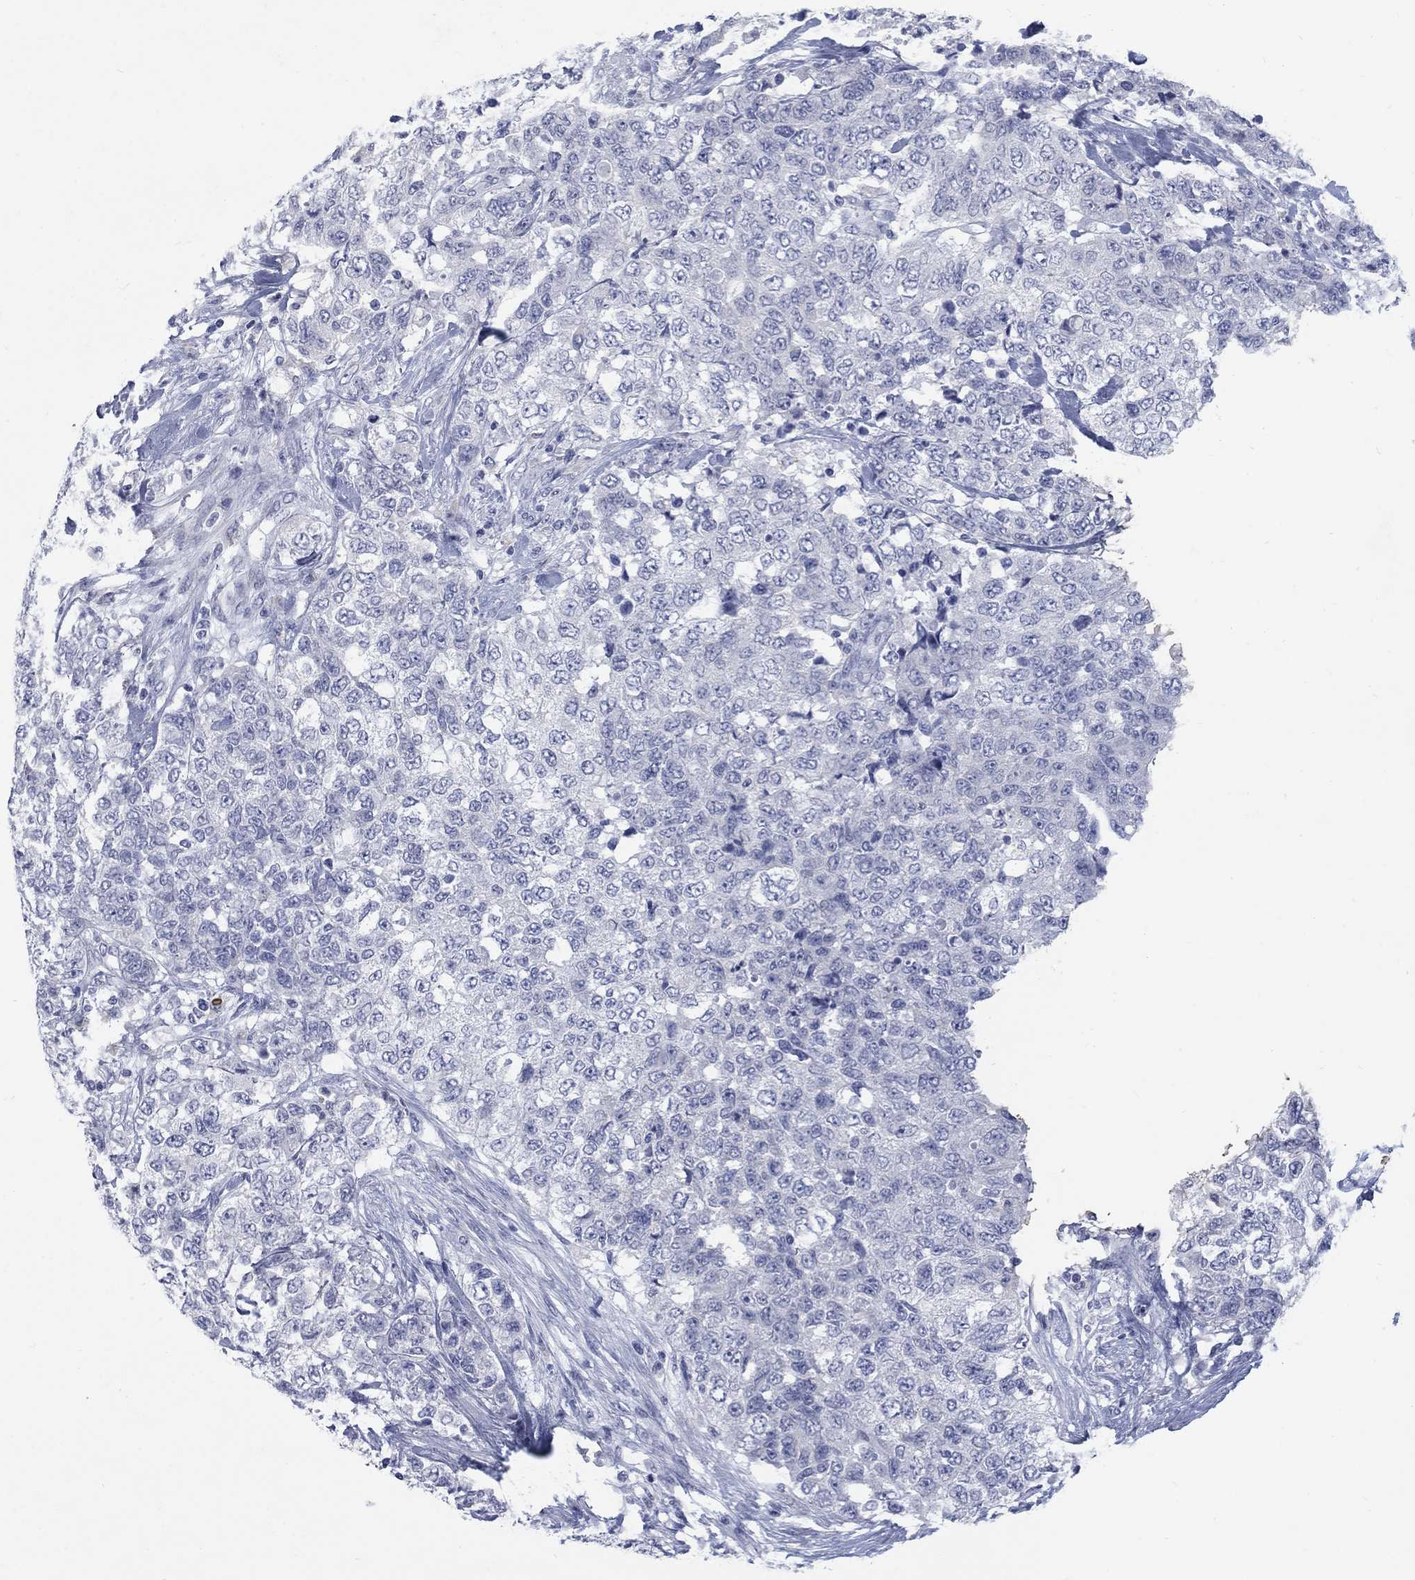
{"staining": {"intensity": "negative", "quantity": "none", "location": "none"}, "tissue": "urothelial cancer", "cell_type": "Tumor cells", "image_type": "cancer", "snomed": [{"axis": "morphology", "description": "Urothelial carcinoma, High grade"}, {"axis": "topography", "description": "Urinary bladder"}], "caption": "Urothelial cancer was stained to show a protein in brown. There is no significant positivity in tumor cells. (DAB immunohistochemistry (IHC), high magnification).", "gene": "RFTN2", "patient": {"sex": "female", "age": 78}}